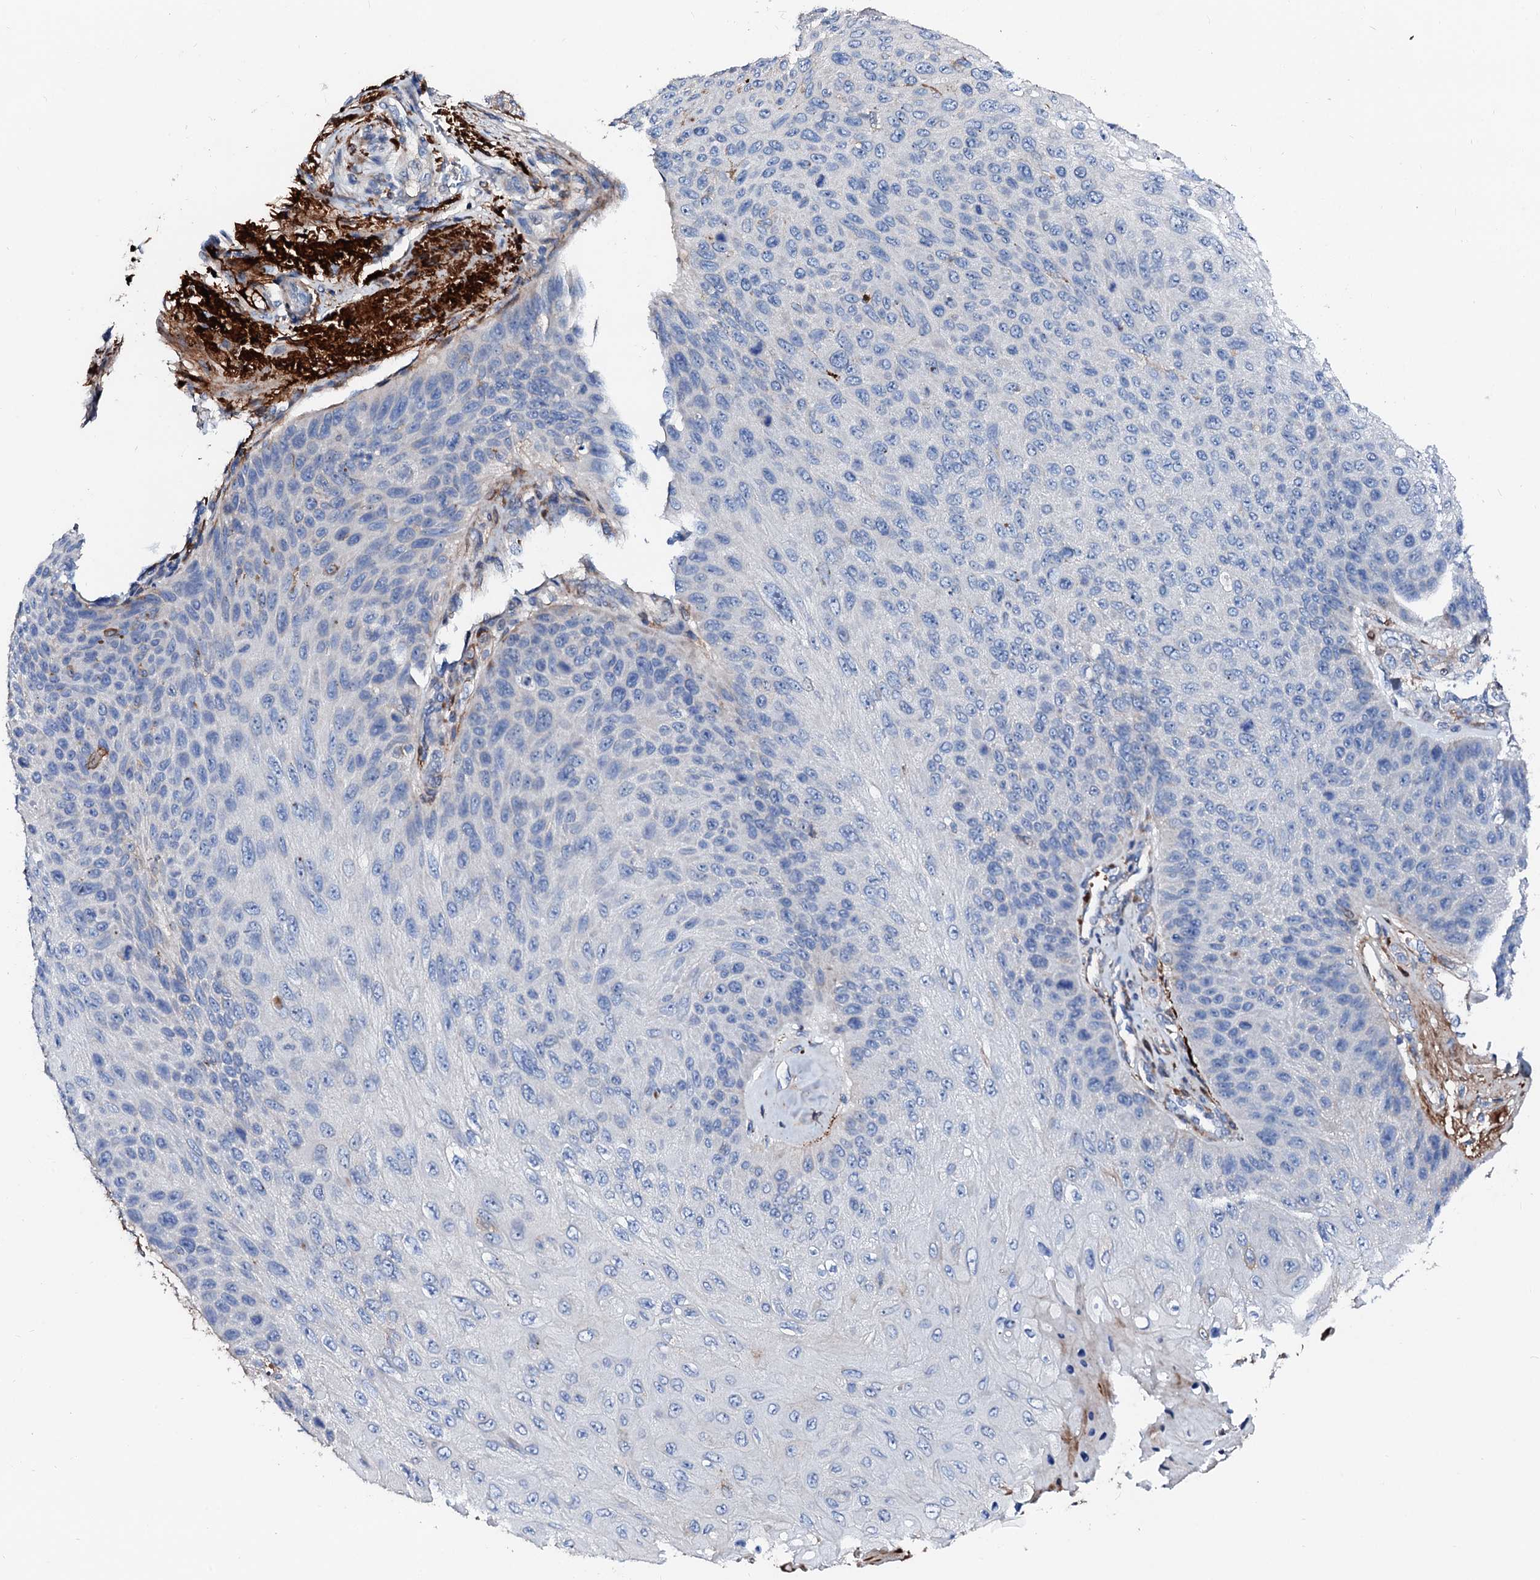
{"staining": {"intensity": "negative", "quantity": "none", "location": "none"}, "tissue": "skin cancer", "cell_type": "Tumor cells", "image_type": "cancer", "snomed": [{"axis": "morphology", "description": "Squamous cell carcinoma, NOS"}, {"axis": "topography", "description": "Skin"}], "caption": "Tumor cells are negative for brown protein staining in skin cancer (squamous cell carcinoma).", "gene": "SLC10A7", "patient": {"sex": "female", "age": 88}}